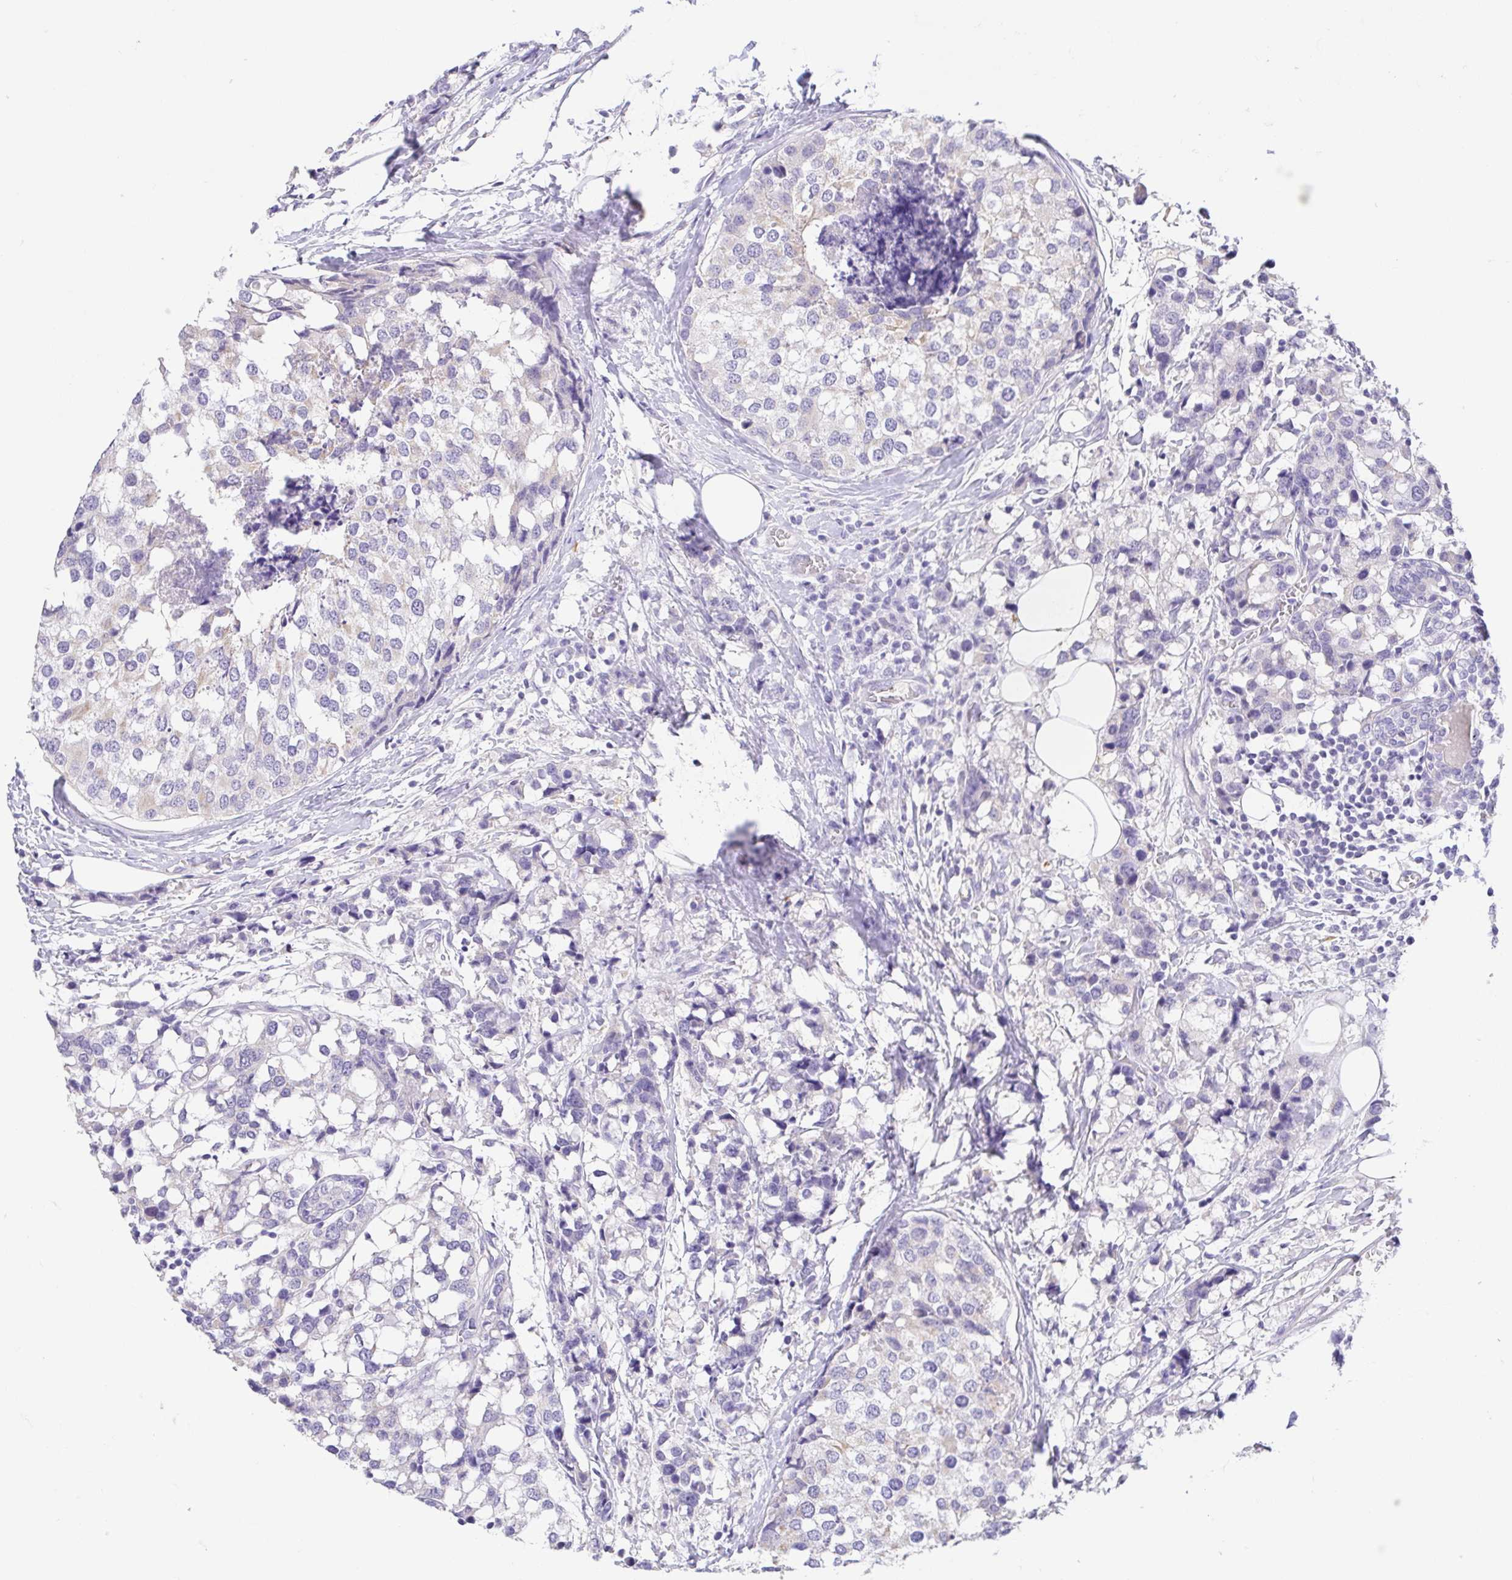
{"staining": {"intensity": "negative", "quantity": "none", "location": "none"}, "tissue": "breast cancer", "cell_type": "Tumor cells", "image_type": "cancer", "snomed": [{"axis": "morphology", "description": "Lobular carcinoma"}, {"axis": "topography", "description": "Breast"}], "caption": "Breast cancer (lobular carcinoma) was stained to show a protein in brown. There is no significant expression in tumor cells.", "gene": "FABP3", "patient": {"sex": "female", "age": 59}}